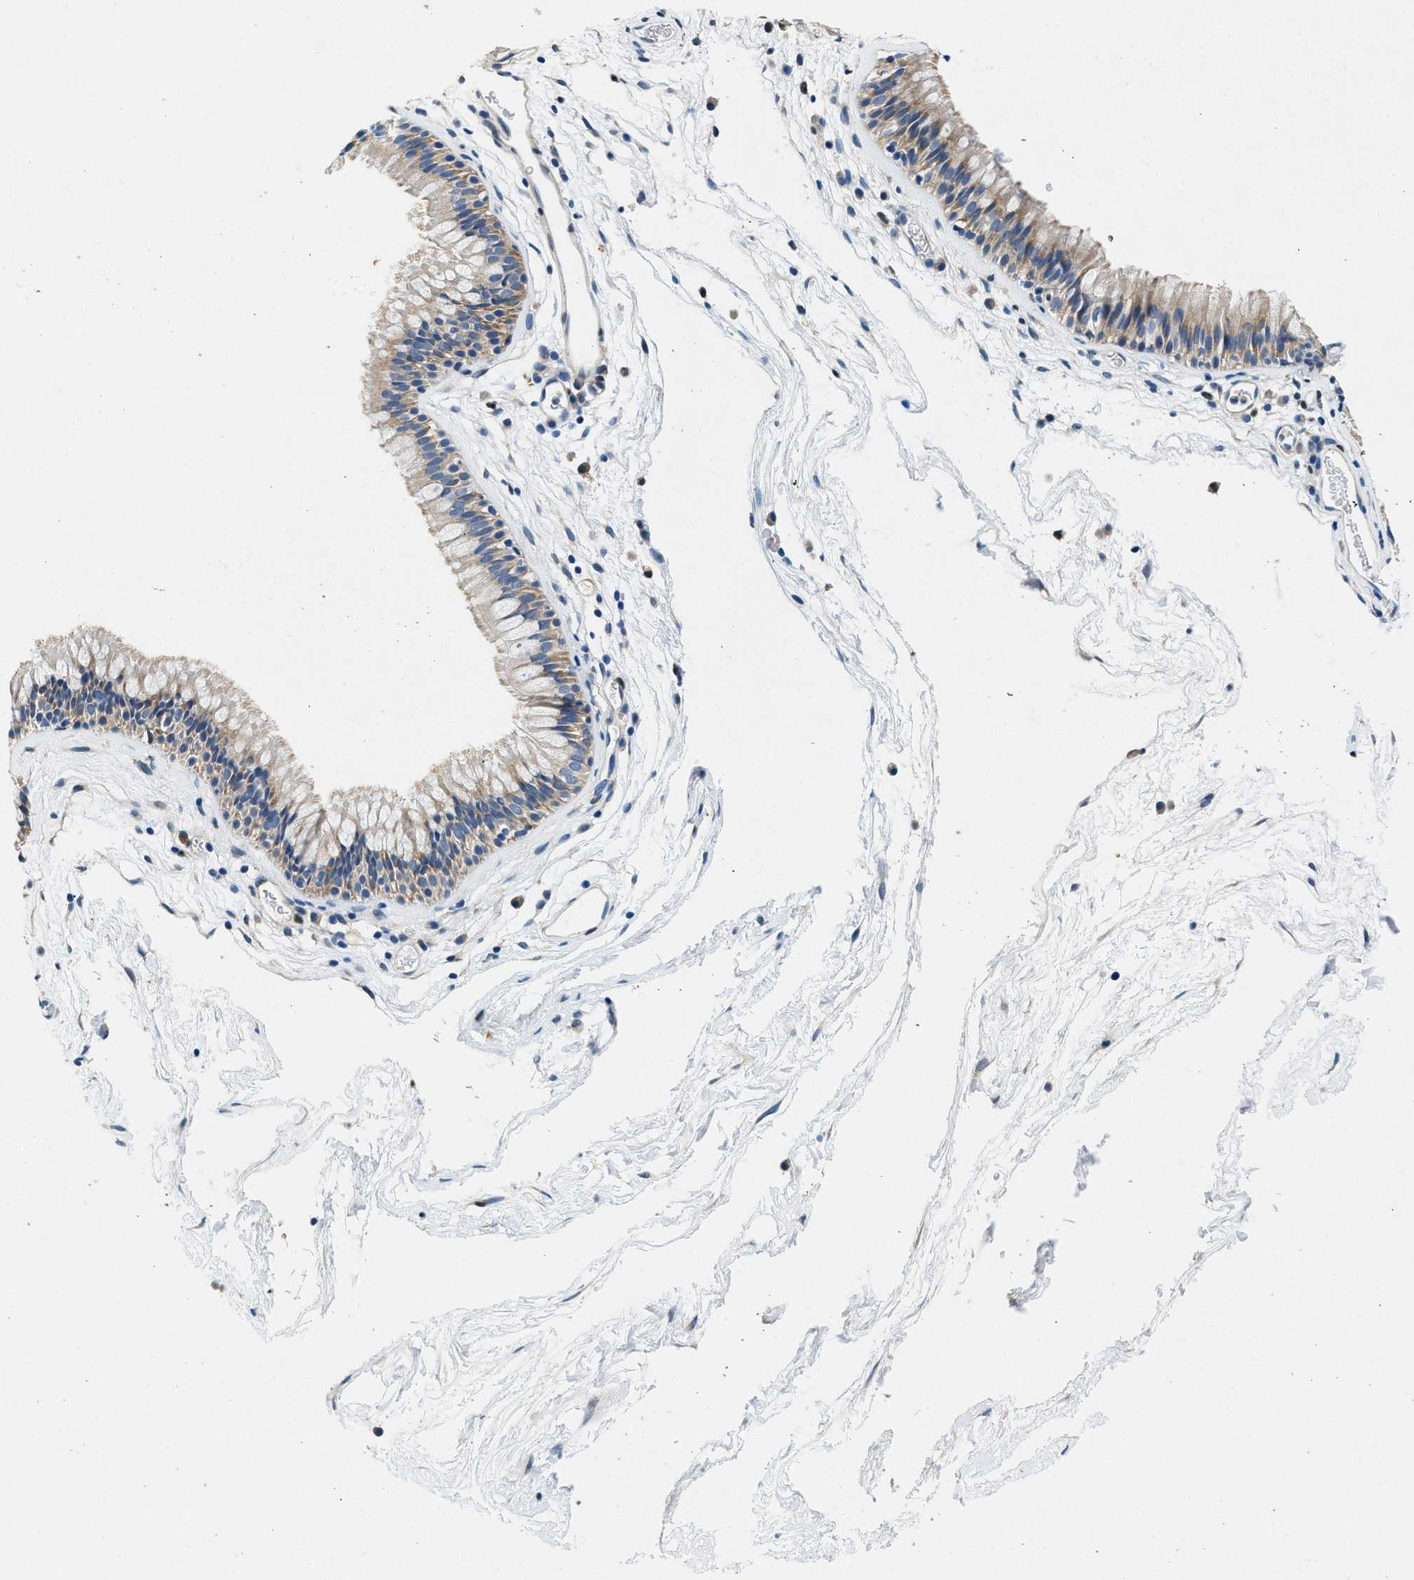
{"staining": {"intensity": "weak", "quantity": "25%-75%", "location": "cytoplasmic/membranous"}, "tissue": "nasopharynx", "cell_type": "Respiratory epithelial cells", "image_type": "normal", "snomed": [{"axis": "morphology", "description": "Normal tissue, NOS"}, {"axis": "morphology", "description": "Inflammation, NOS"}, {"axis": "topography", "description": "Nasopharynx"}], "caption": "A high-resolution photomicrograph shows immunohistochemistry staining of unremarkable nasopharynx, which reveals weak cytoplasmic/membranous expression in about 25%-75% of respiratory epithelial cells.", "gene": "COPS2", "patient": {"sex": "male", "age": 48}}